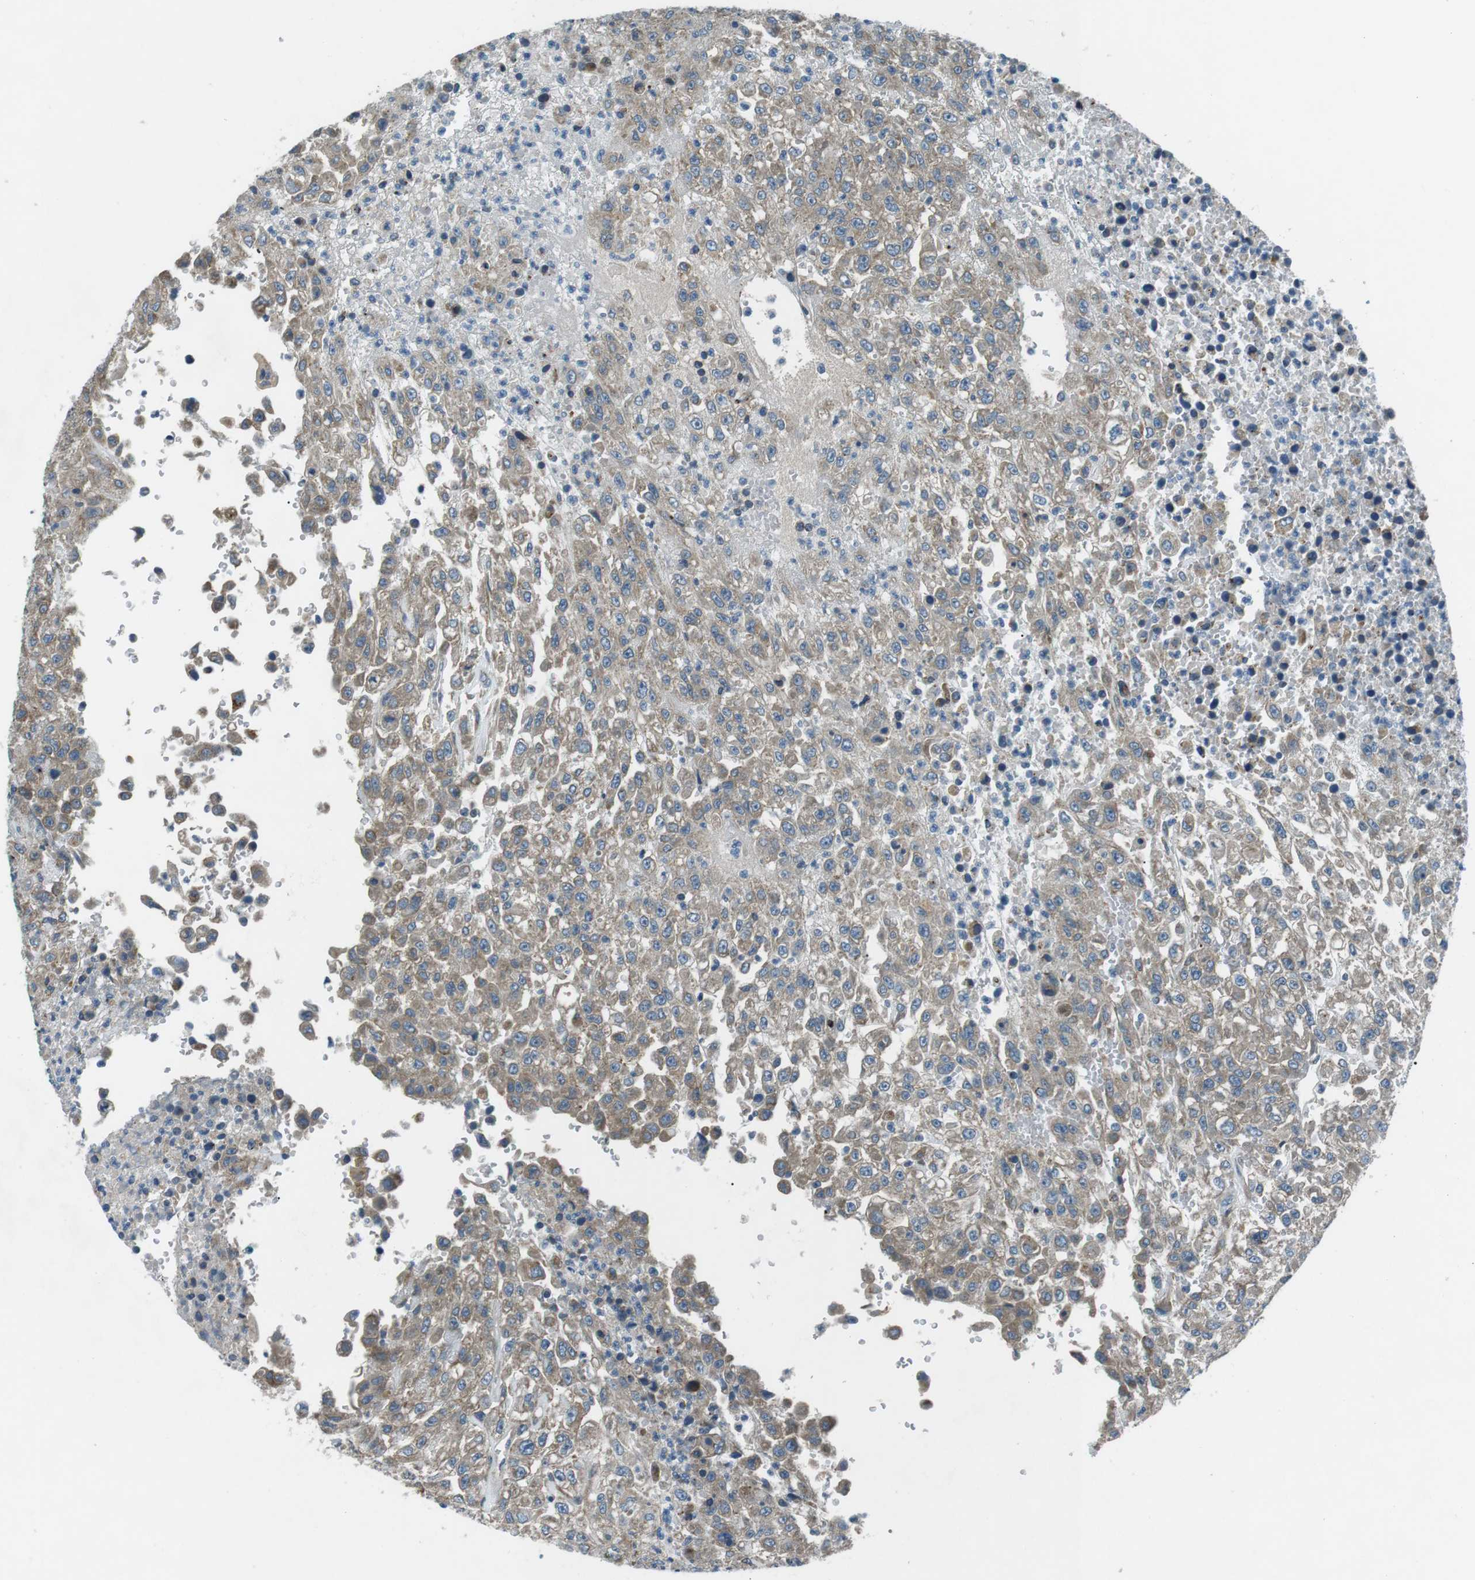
{"staining": {"intensity": "weak", "quantity": "<25%", "location": "cytoplasmic/membranous"}, "tissue": "urothelial cancer", "cell_type": "Tumor cells", "image_type": "cancer", "snomed": [{"axis": "morphology", "description": "Urothelial carcinoma, High grade"}, {"axis": "topography", "description": "Urinary bladder"}], "caption": "IHC image of urothelial carcinoma (high-grade) stained for a protein (brown), which exhibits no expression in tumor cells.", "gene": "FAM3B", "patient": {"sex": "male", "age": 46}}